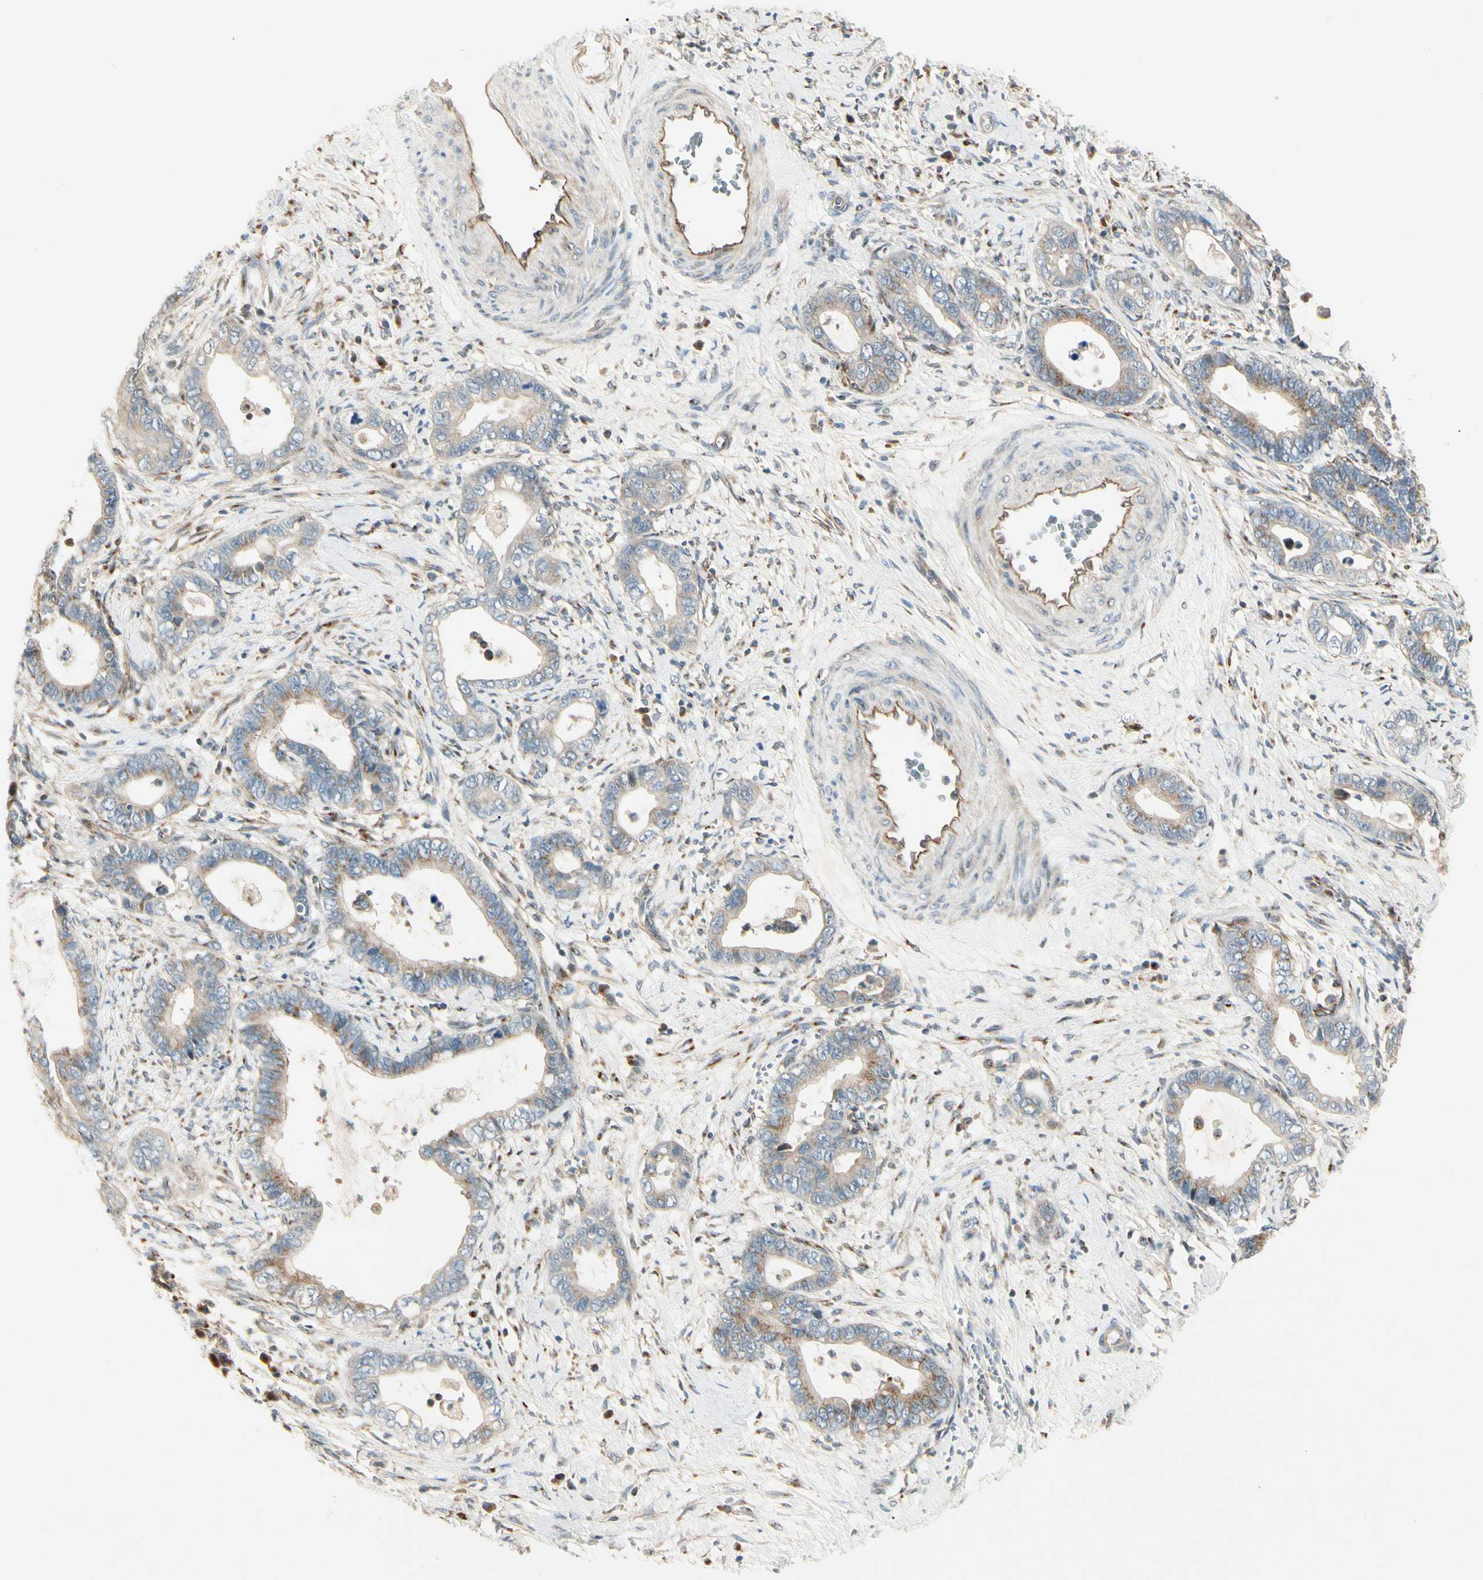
{"staining": {"intensity": "moderate", "quantity": ">75%", "location": "cytoplasmic/membranous"}, "tissue": "cervical cancer", "cell_type": "Tumor cells", "image_type": "cancer", "snomed": [{"axis": "morphology", "description": "Adenocarcinoma, NOS"}, {"axis": "topography", "description": "Cervix"}], "caption": "Adenocarcinoma (cervical) tissue exhibits moderate cytoplasmic/membranous staining in about >75% of tumor cells, visualized by immunohistochemistry.", "gene": "ABCA3", "patient": {"sex": "female", "age": 44}}